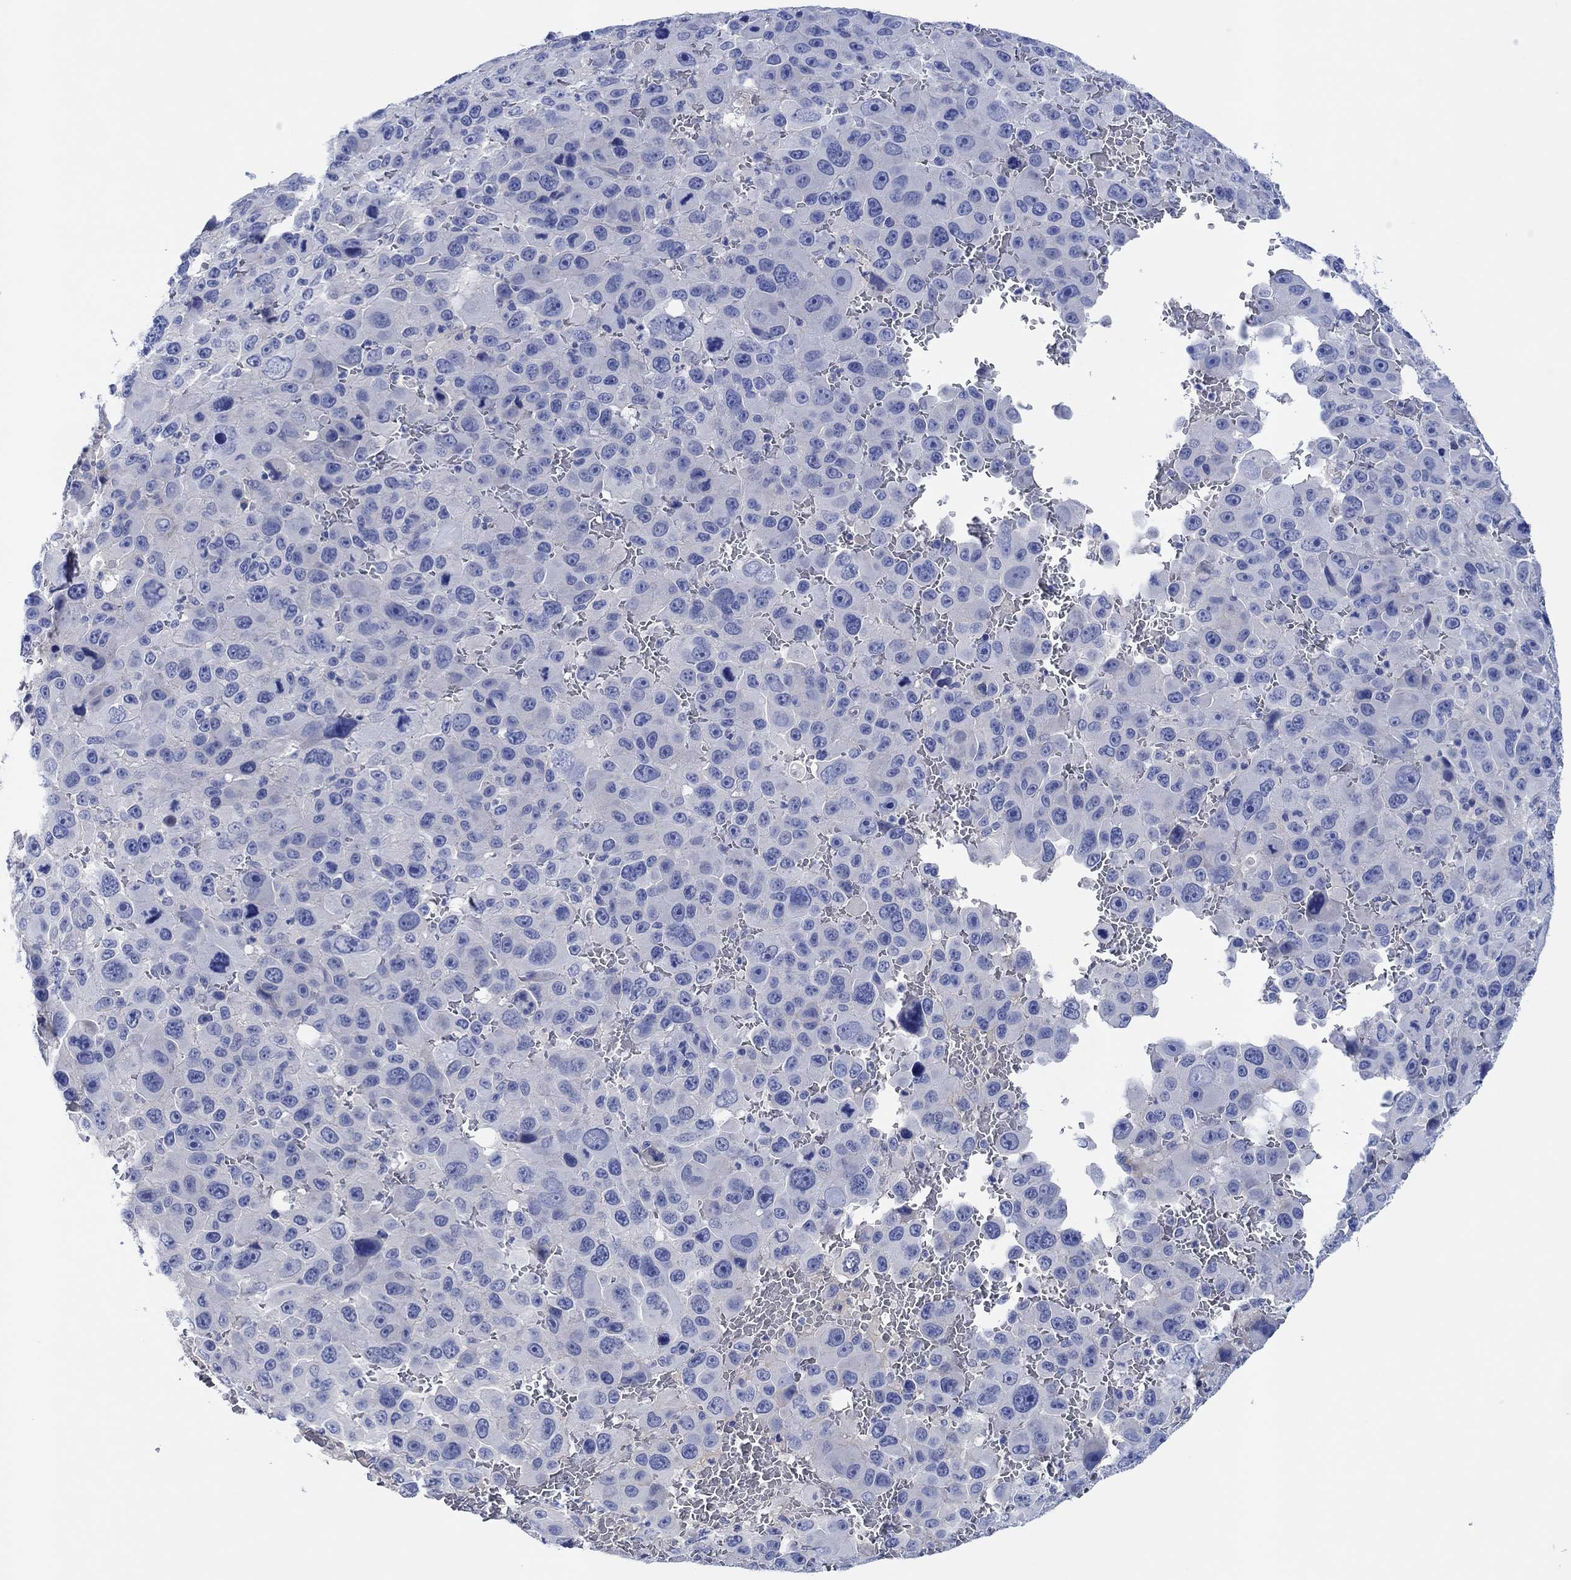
{"staining": {"intensity": "negative", "quantity": "none", "location": "none"}, "tissue": "melanoma", "cell_type": "Tumor cells", "image_type": "cancer", "snomed": [{"axis": "morphology", "description": "Malignant melanoma, NOS"}, {"axis": "topography", "description": "Skin"}], "caption": "This is an immunohistochemistry photomicrograph of malignant melanoma. There is no staining in tumor cells.", "gene": "CPNE6", "patient": {"sex": "female", "age": 91}}